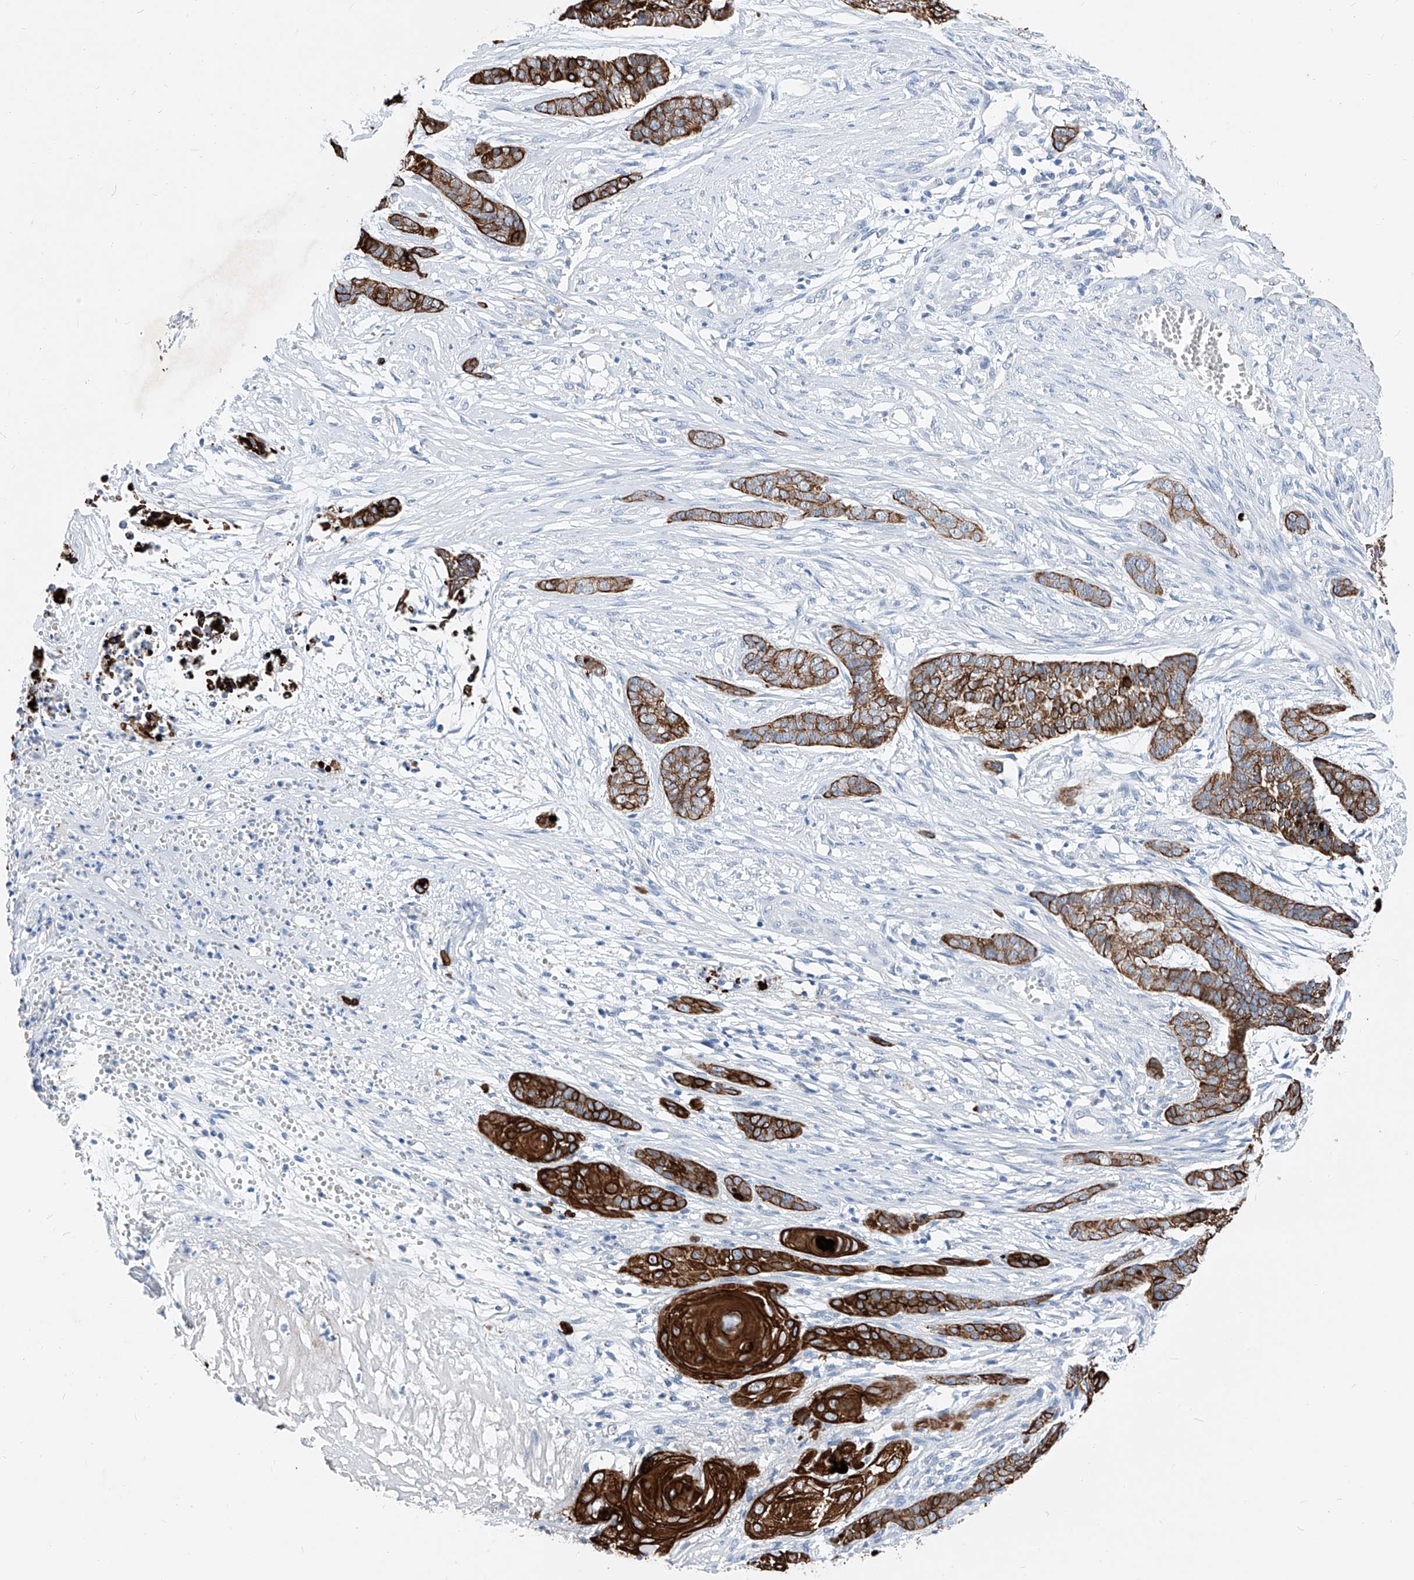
{"staining": {"intensity": "strong", "quantity": ">75%", "location": "cytoplasmic/membranous"}, "tissue": "skin cancer", "cell_type": "Tumor cells", "image_type": "cancer", "snomed": [{"axis": "morphology", "description": "Basal cell carcinoma"}, {"axis": "topography", "description": "Skin"}], "caption": "Immunohistochemistry (IHC) histopathology image of human skin cancer (basal cell carcinoma) stained for a protein (brown), which shows high levels of strong cytoplasmic/membranous positivity in about >75% of tumor cells.", "gene": "FRS3", "patient": {"sex": "female", "age": 64}}